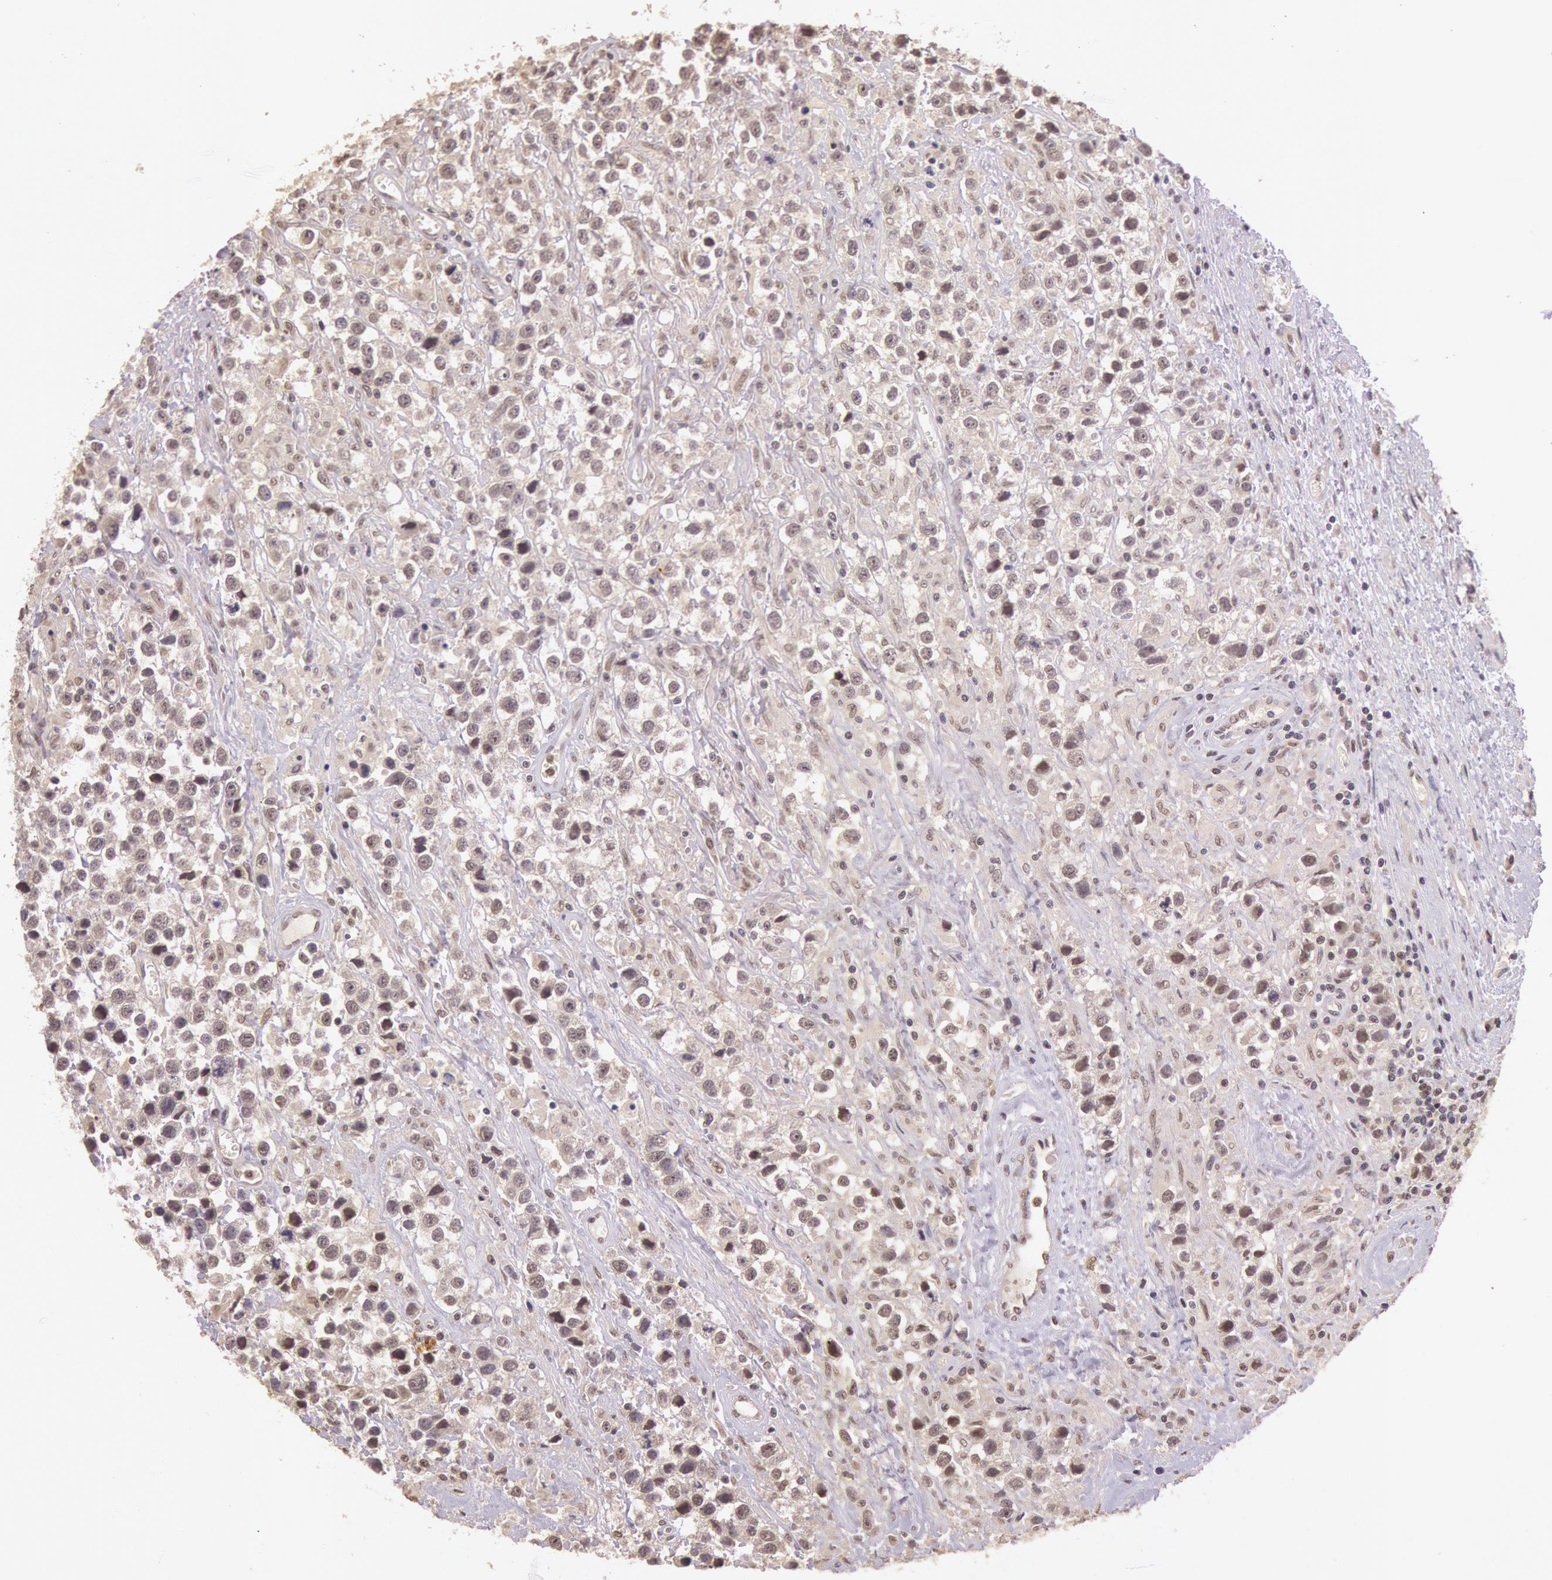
{"staining": {"intensity": "weak", "quantity": ">75%", "location": "cytoplasmic/membranous"}, "tissue": "testis cancer", "cell_type": "Tumor cells", "image_type": "cancer", "snomed": [{"axis": "morphology", "description": "Seminoma, NOS"}, {"axis": "topography", "description": "Testis"}], "caption": "Immunohistochemistry of seminoma (testis) exhibits low levels of weak cytoplasmic/membranous positivity in about >75% of tumor cells.", "gene": "RTL10", "patient": {"sex": "male", "age": 43}}